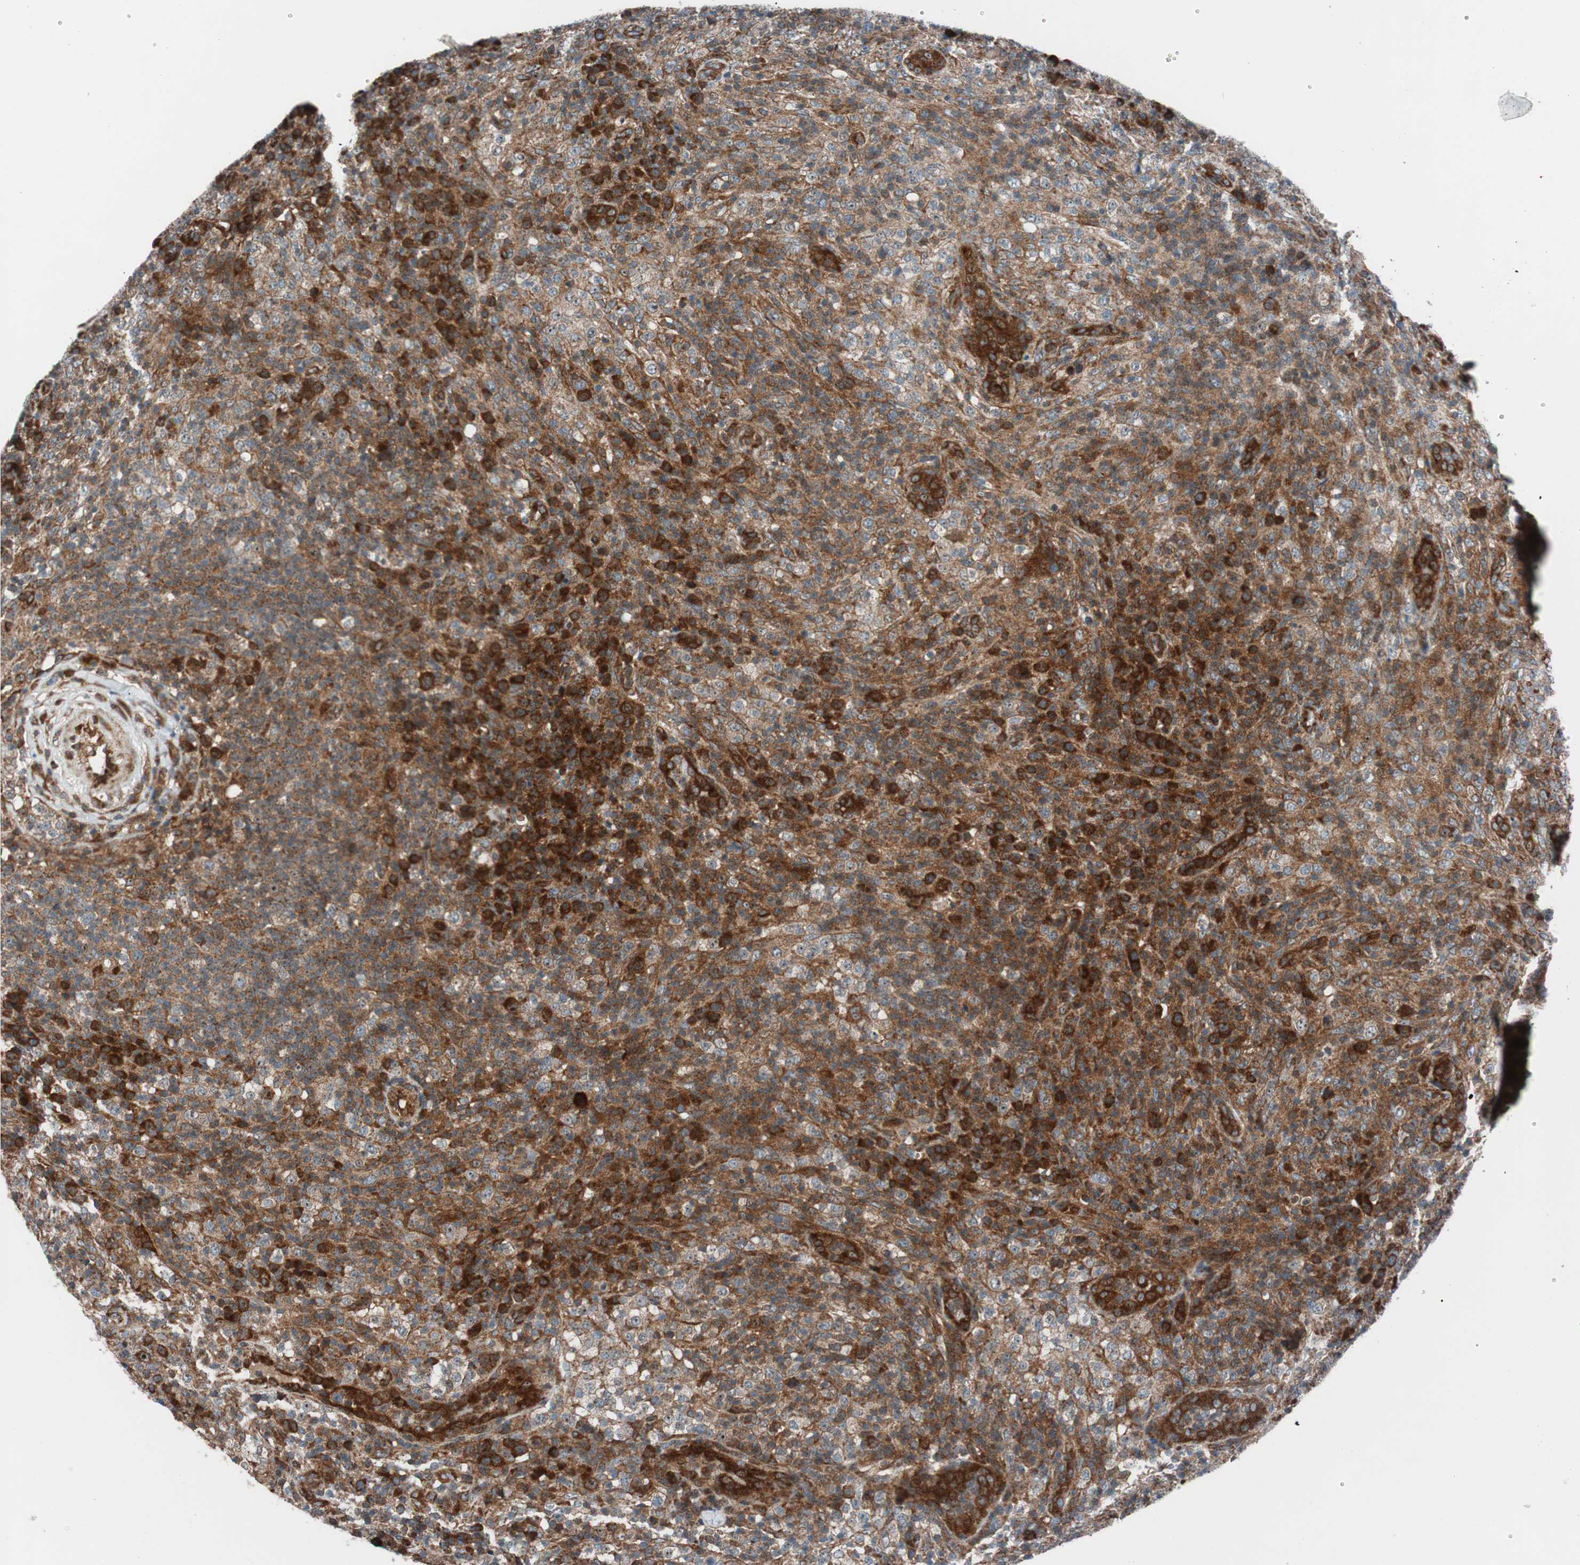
{"staining": {"intensity": "strong", "quantity": ">75%", "location": "cytoplasmic/membranous"}, "tissue": "lymphoma", "cell_type": "Tumor cells", "image_type": "cancer", "snomed": [{"axis": "morphology", "description": "Malignant lymphoma, non-Hodgkin's type, High grade"}, {"axis": "topography", "description": "Lymph node"}], "caption": "An immunohistochemistry (IHC) photomicrograph of neoplastic tissue is shown. Protein staining in brown shows strong cytoplasmic/membranous positivity in lymphoma within tumor cells.", "gene": "CCL14", "patient": {"sex": "female", "age": 76}}